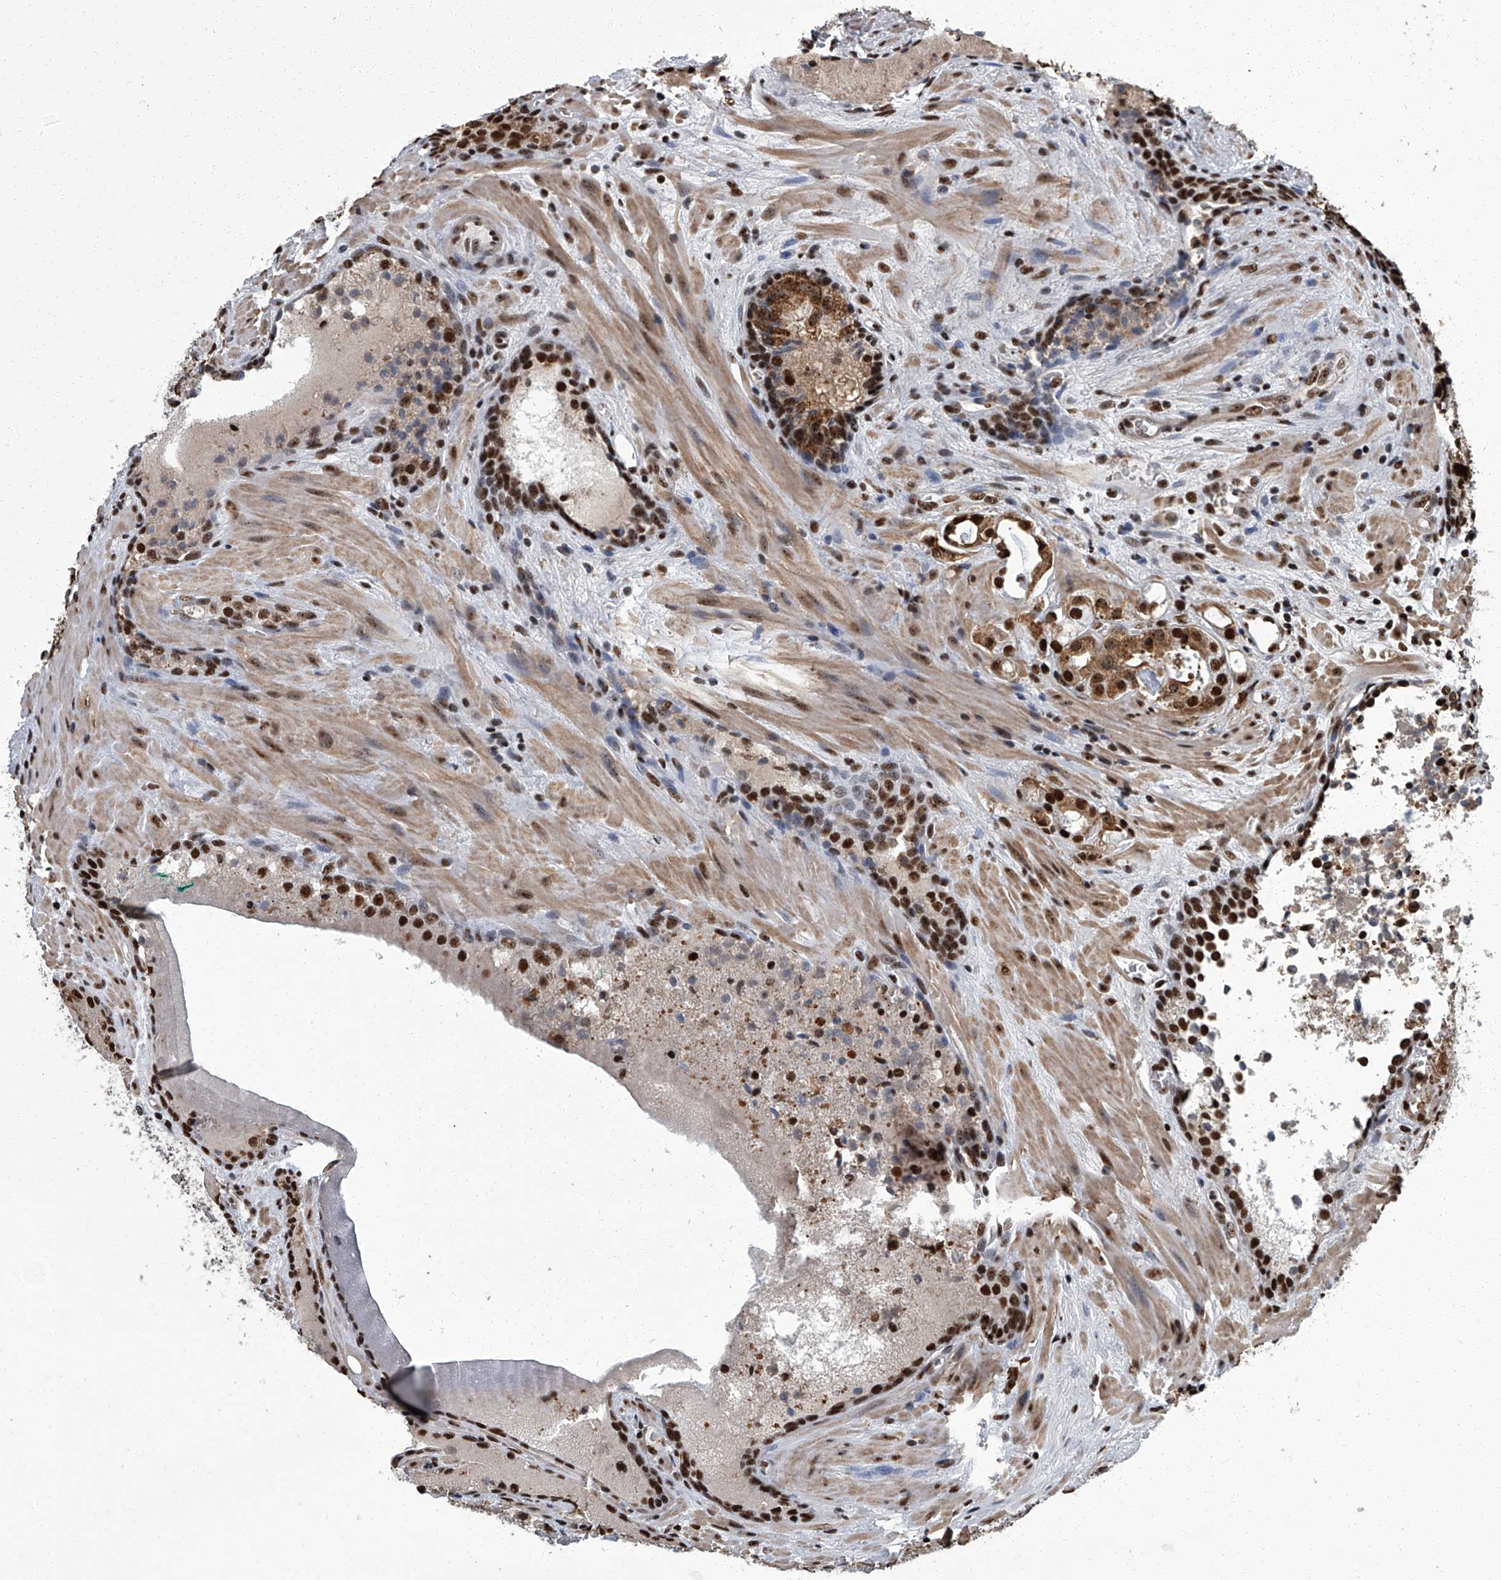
{"staining": {"intensity": "strong", "quantity": ">75%", "location": "cytoplasmic/membranous,nuclear"}, "tissue": "prostate cancer", "cell_type": "Tumor cells", "image_type": "cancer", "snomed": [{"axis": "morphology", "description": "Adenocarcinoma, Low grade"}, {"axis": "topography", "description": "Prostate"}], "caption": "A brown stain highlights strong cytoplasmic/membranous and nuclear staining of a protein in human prostate cancer tumor cells.", "gene": "ZNF518B", "patient": {"sex": "male", "age": 67}}